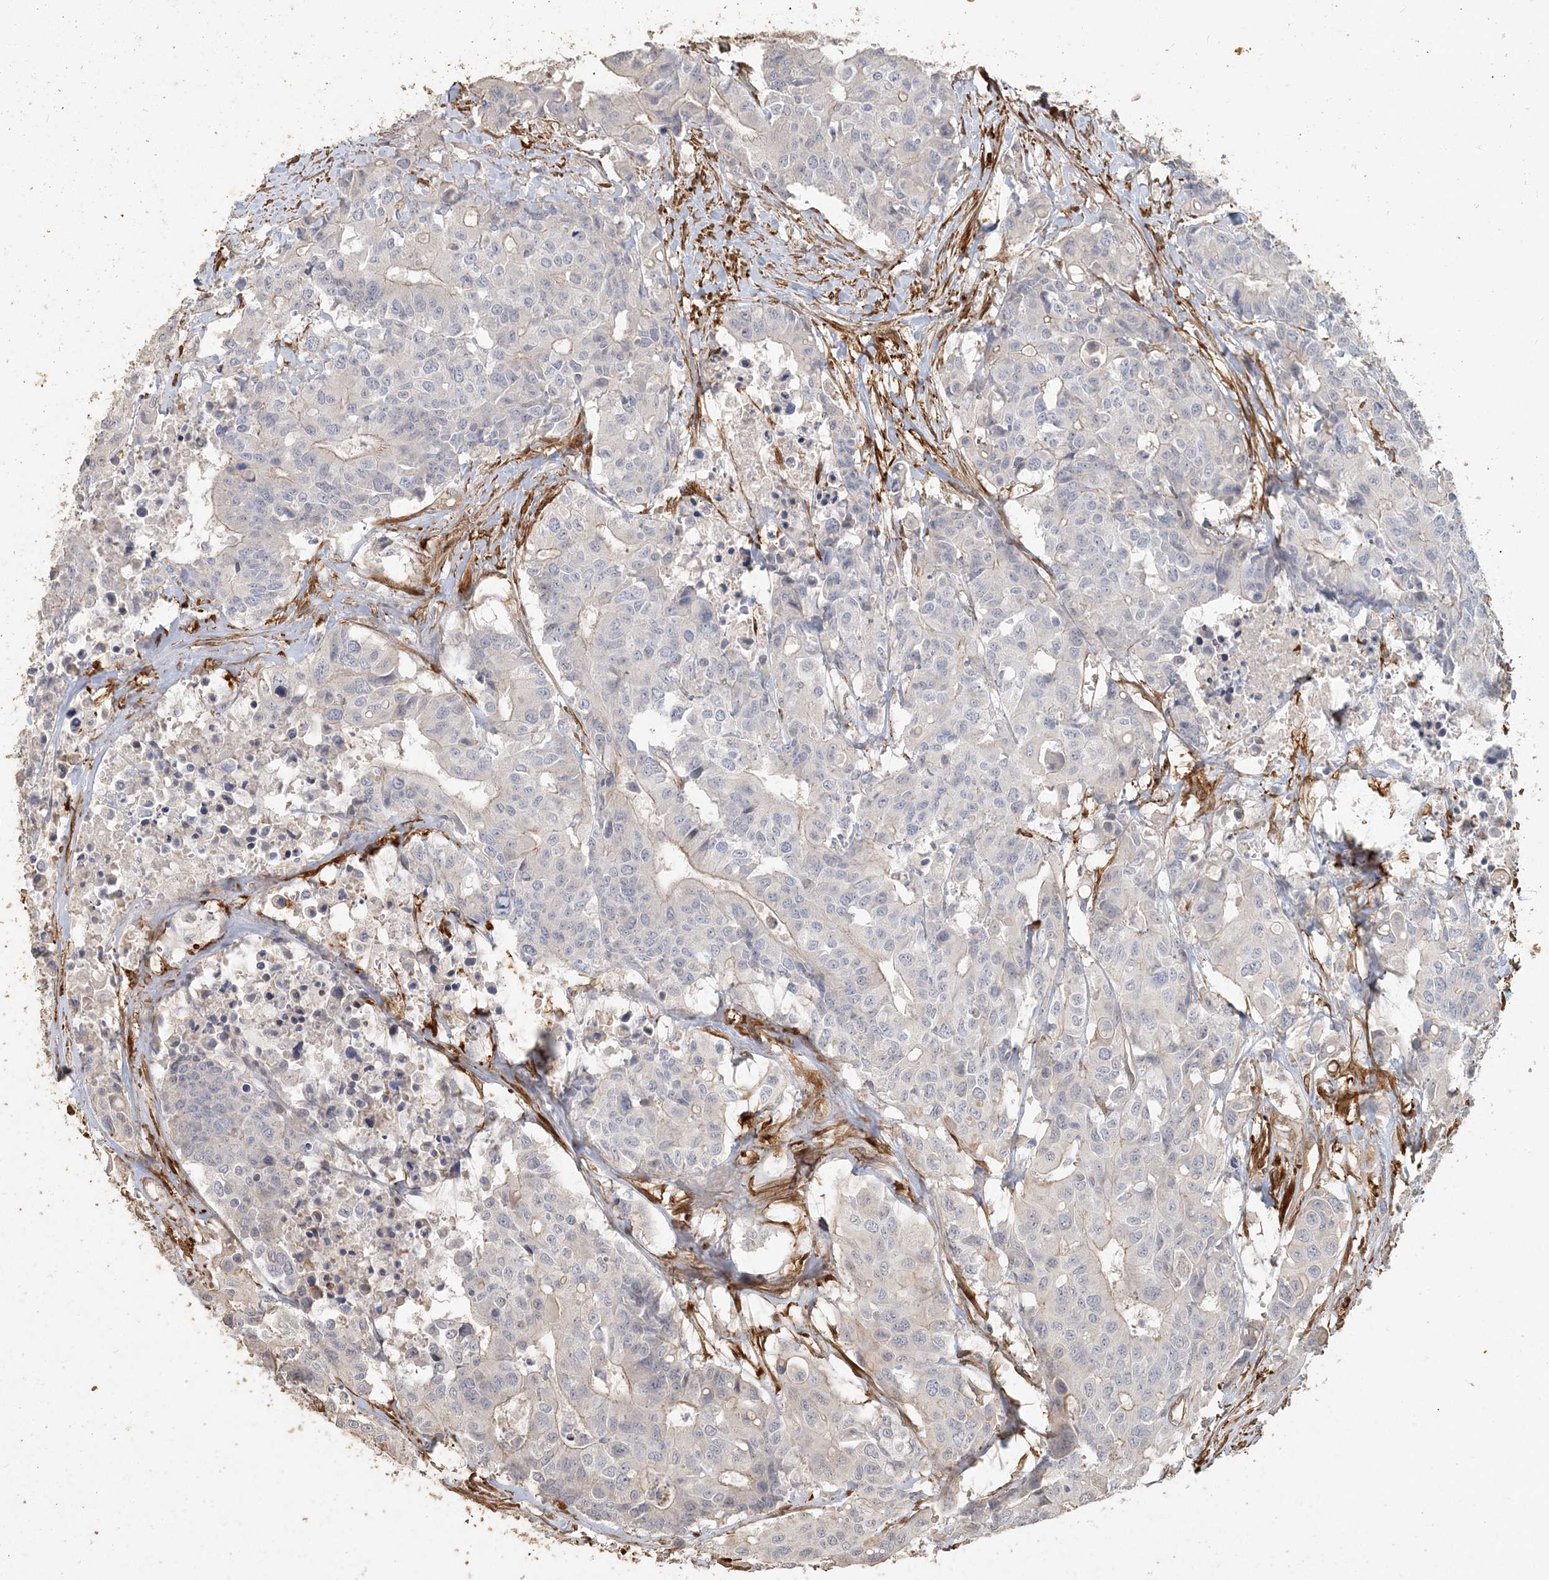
{"staining": {"intensity": "negative", "quantity": "none", "location": "none"}, "tissue": "colorectal cancer", "cell_type": "Tumor cells", "image_type": "cancer", "snomed": [{"axis": "morphology", "description": "Adenocarcinoma, NOS"}, {"axis": "topography", "description": "Colon"}], "caption": "IHC of colorectal adenocarcinoma shows no expression in tumor cells.", "gene": "RNF145", "patient": {"sex": "male", "age": 77}}